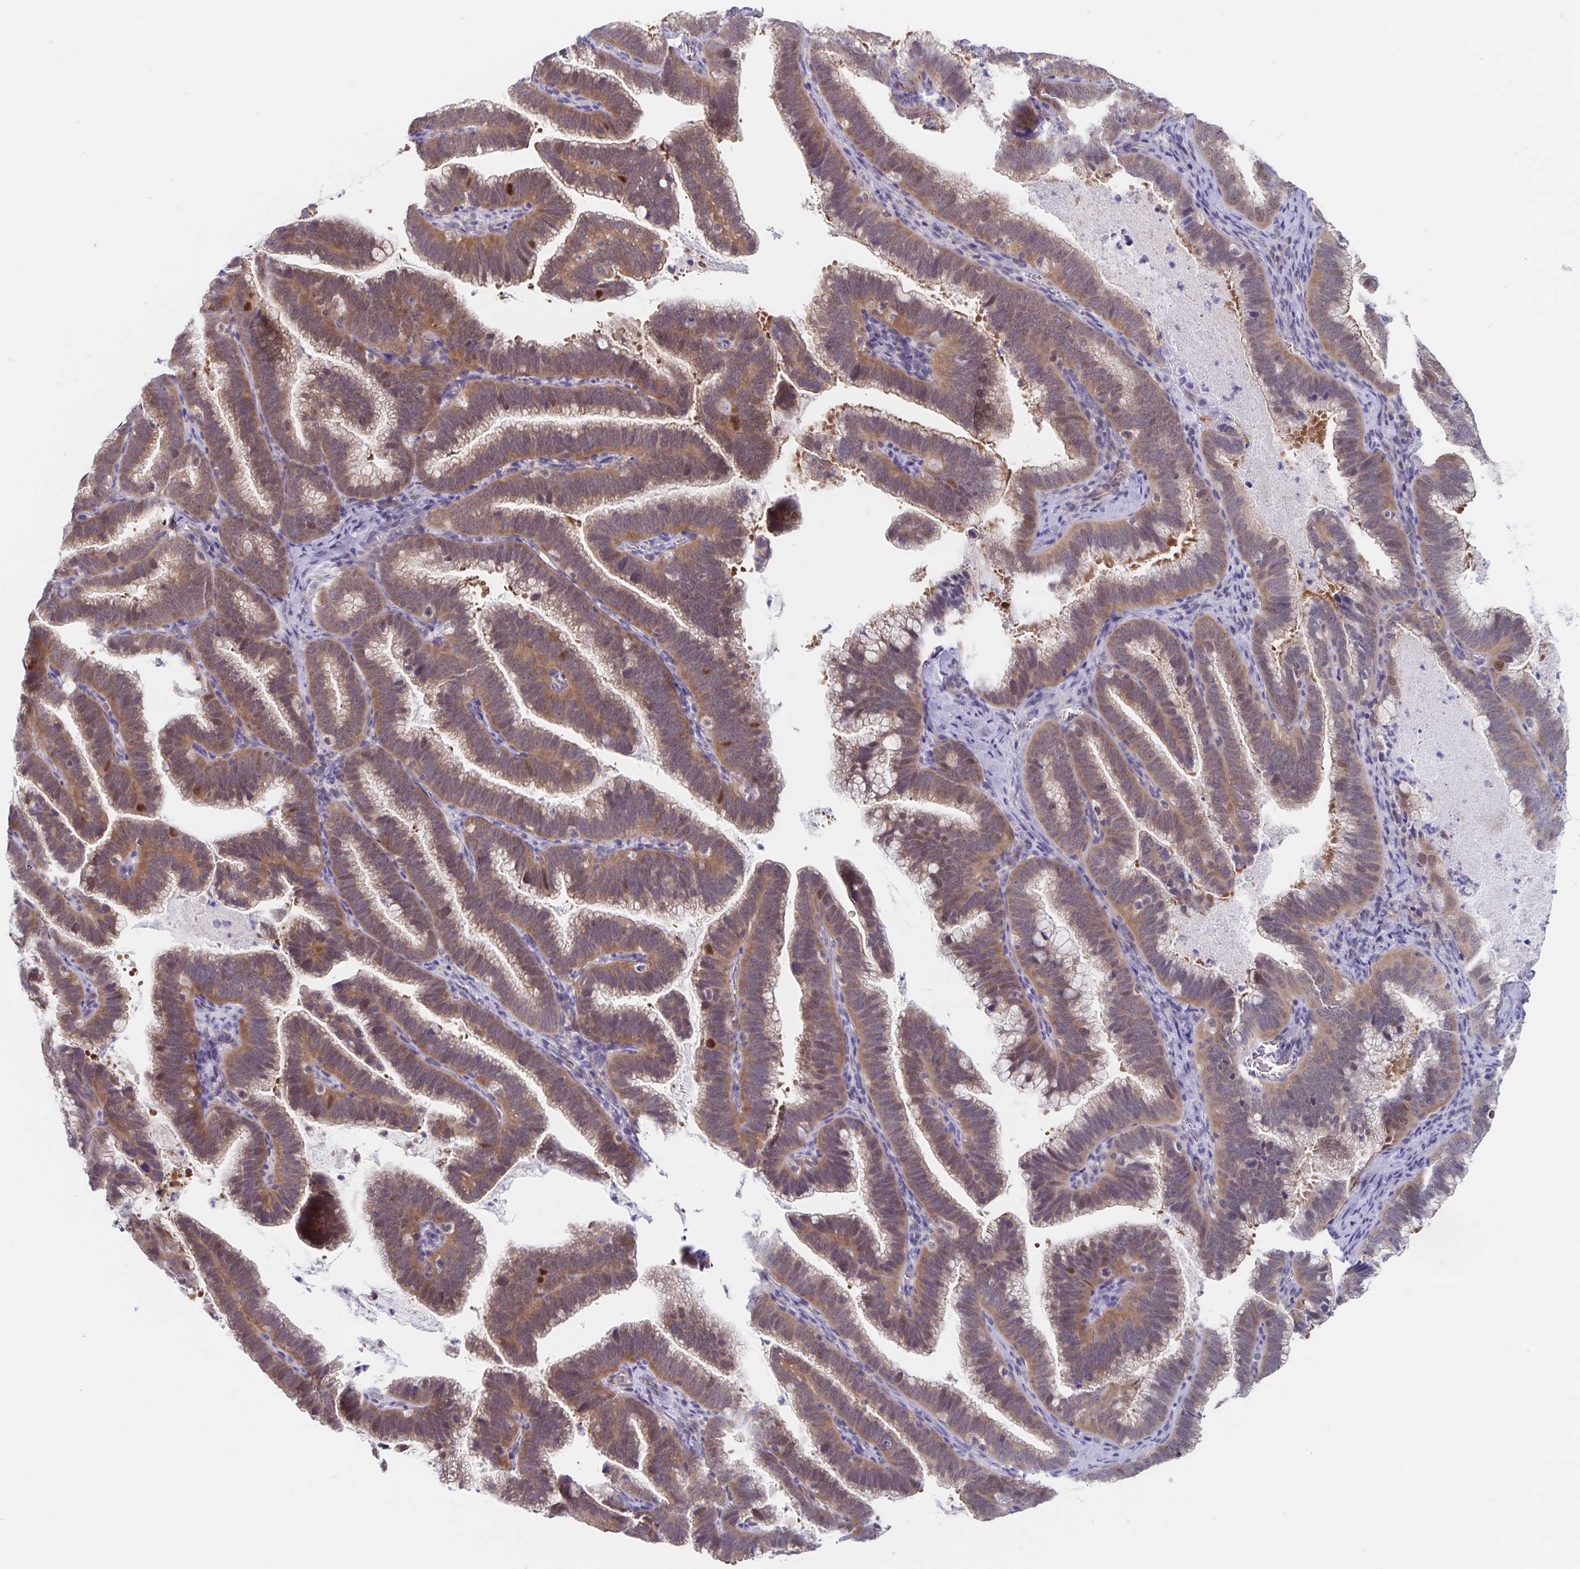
{"staining": {"intensity": "moderate", "quantity": ">75%", "location": "cytoplasmic/membranous,nuclear"}, "tissue": "cervical cancer", "cell_type": "Tumor cells", "image_type": "cancer", "snomed": [{"axis": "morphology", "description": "Adenocarcinoma, NOS"}, {"axis": "topography", "description": "Cervix"}], "caption": "A medium amount of moderate cytoplasmic/membranous and nuclear positivity is appreciated in about >75% of tumor cells in cervical cancer tissue. Using DAB (brown) and hematoxylin (blue) stains, captured at high magnification using brightfield microscopy.", "gene": "BAG6", "patient": {"sex": "female", "age": 61}}